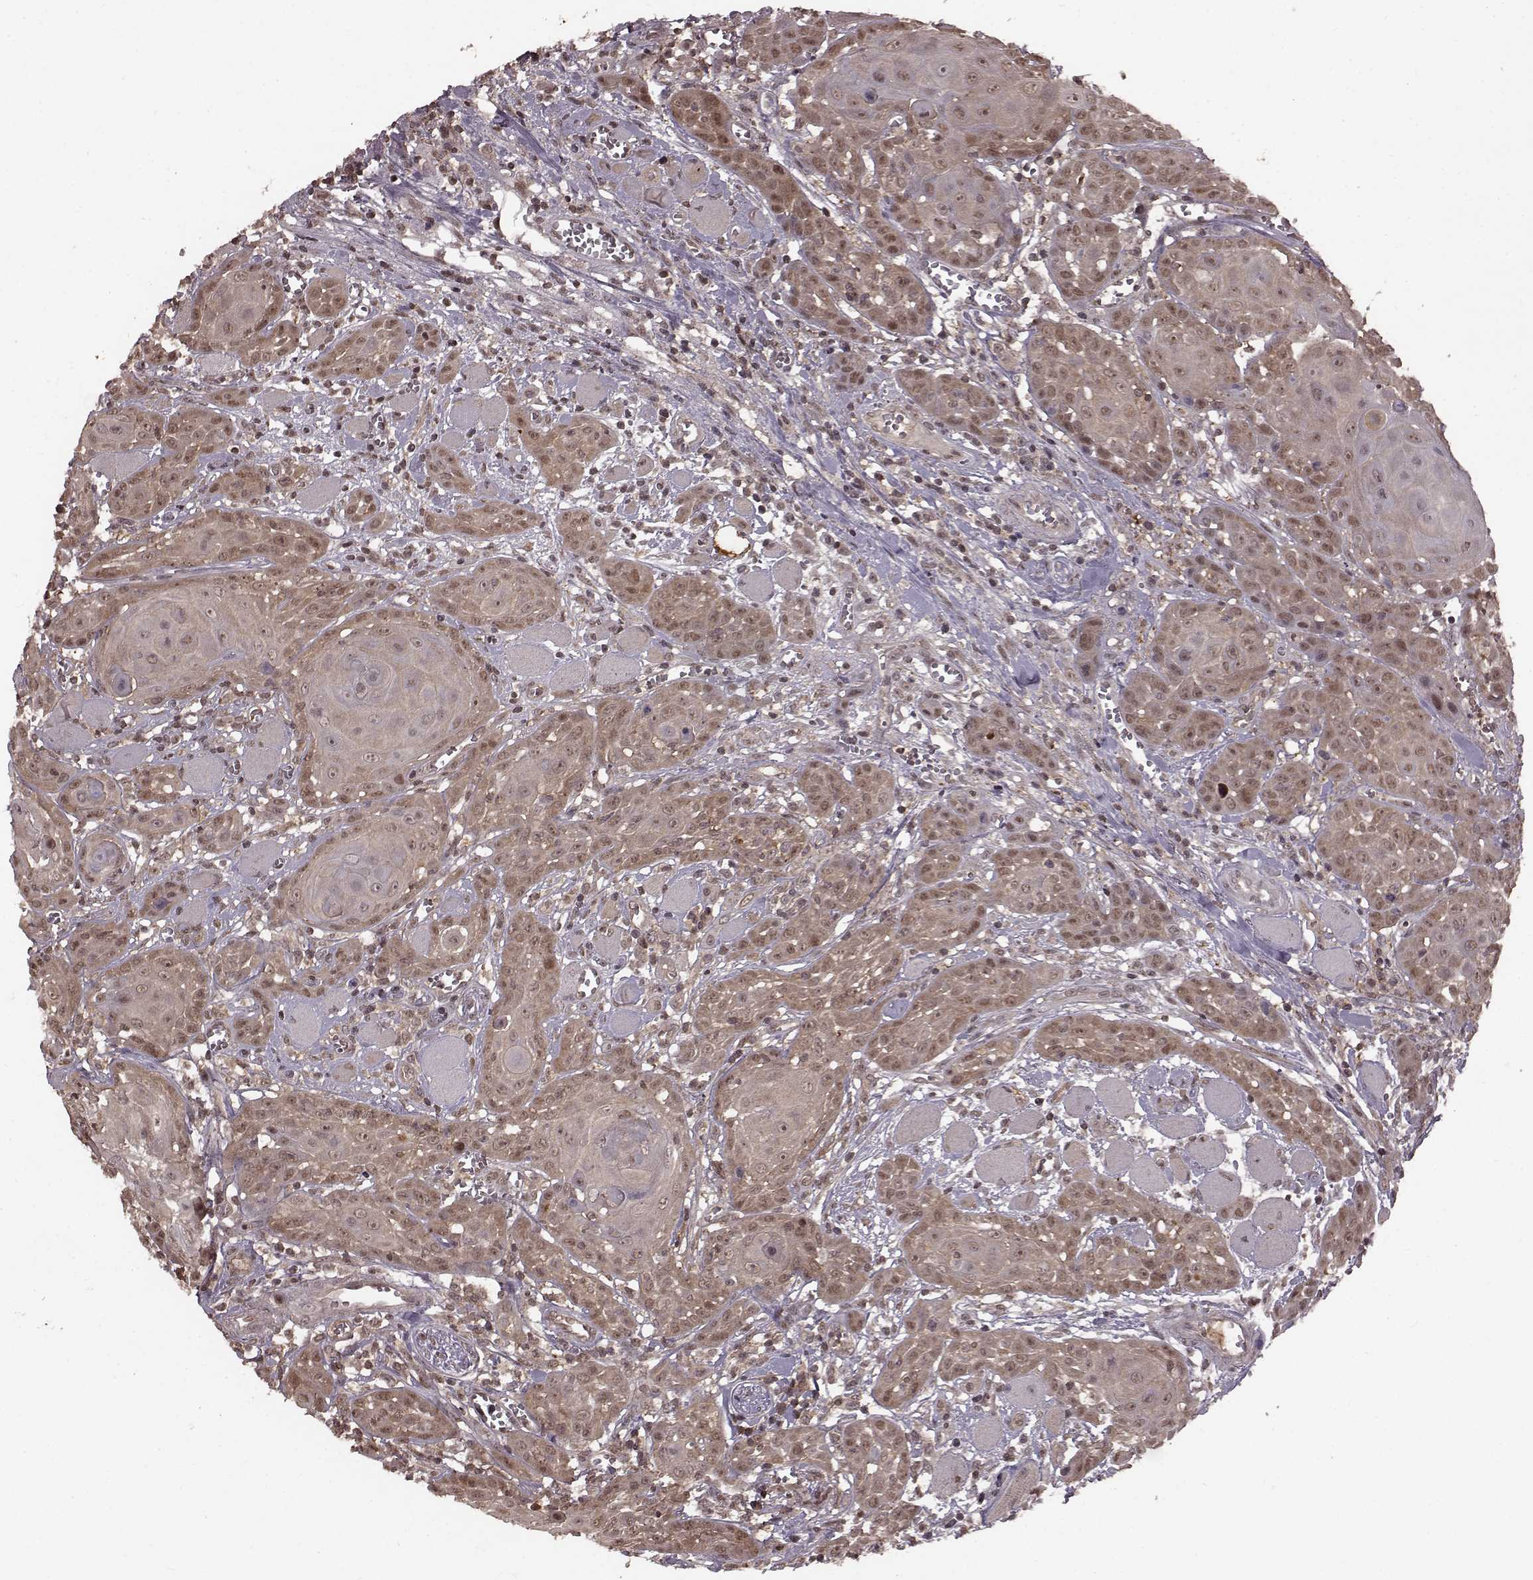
{"staining": {"intensity": "weak", "quantity": "25%-75%", "location": "cytoplasmic/membranous,nuclear"}, "tissue": "head and neck cancer", "cell_type": "Tumor cells", "image_type": "cancer", "snomed": [{"axis": "morphology", "description": "Squamous cell carcinoma, NOS"}, {"axis": "topography", "description": "Head-Neck"}], "caption": "Approximately 25%-75% of tumor cells in human squamous cell carcinoma (head and neck) reveal weak cytoplasmic/membranous and nuclear protein positivity as visualized by brown immunohistochemical staining.", "gene": "GSS", "patient": {"sex": "female", "age": 80}}